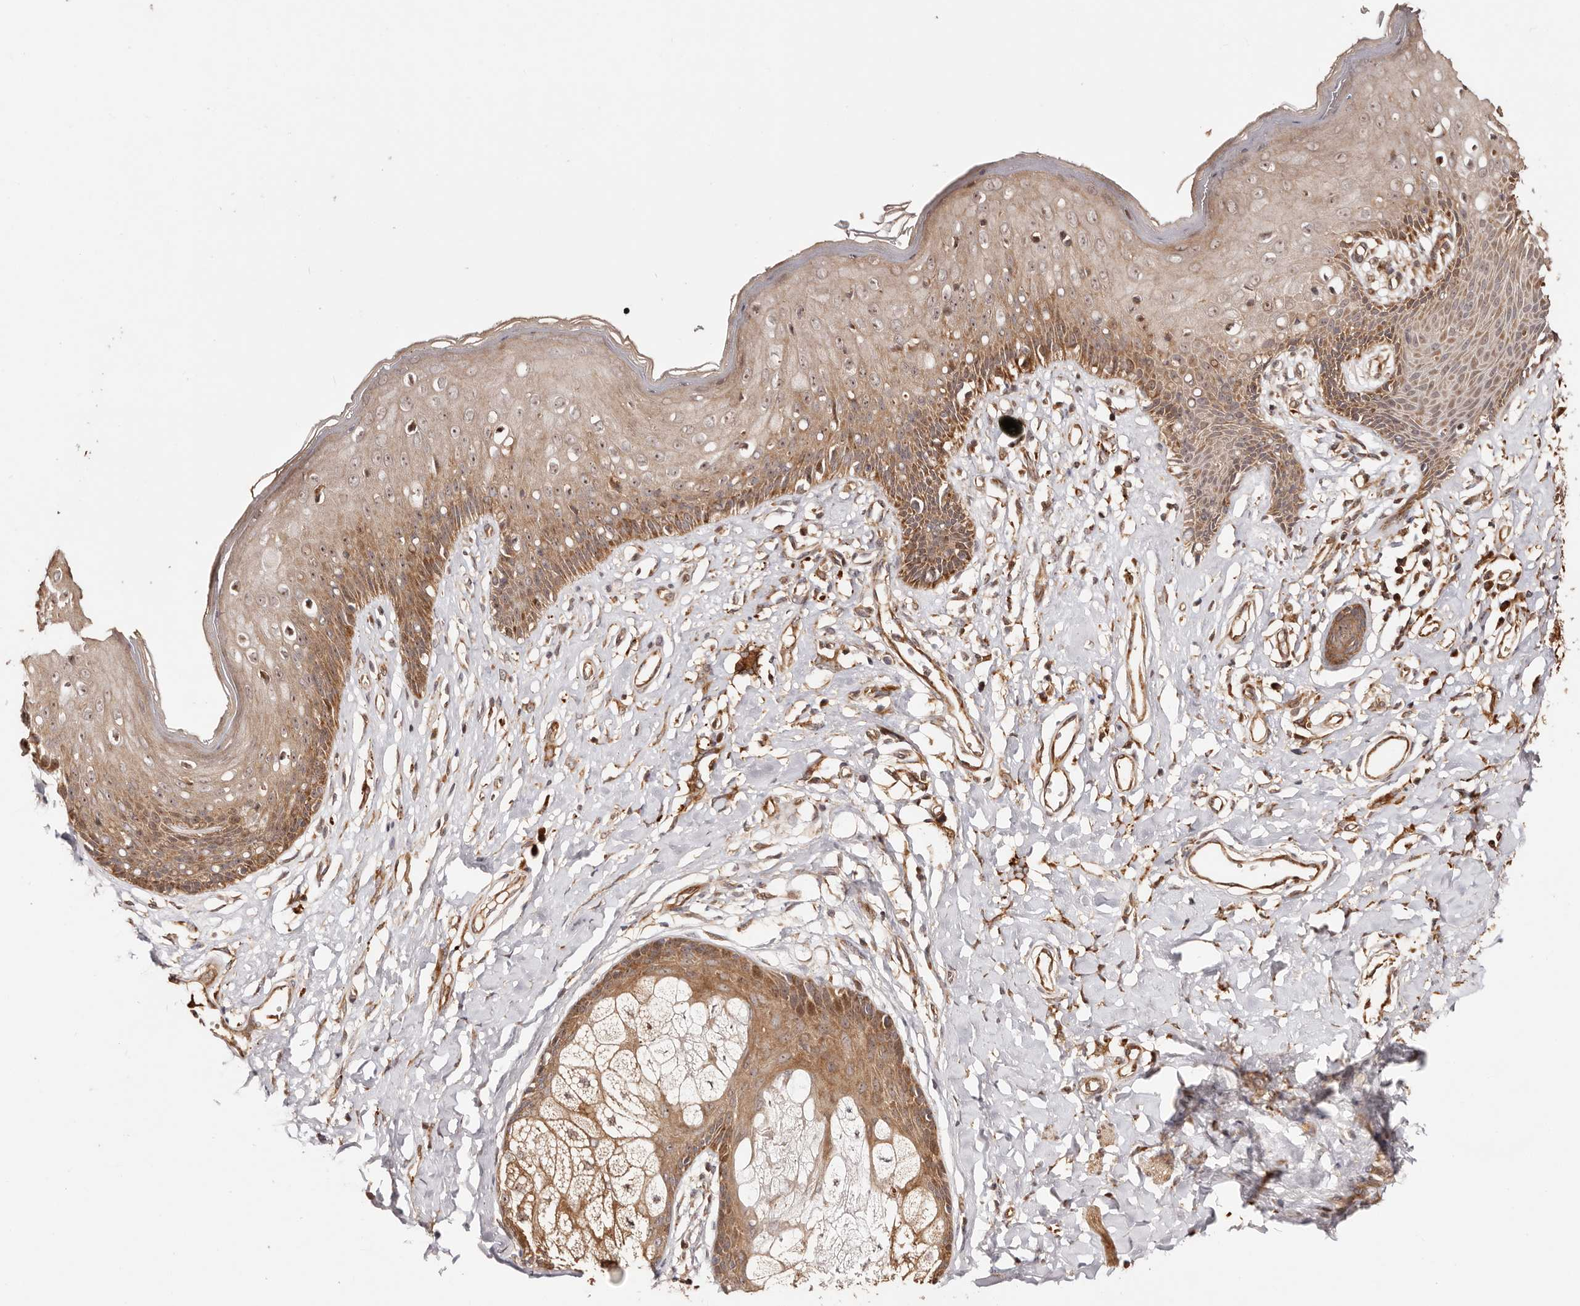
{"staining": {"intensity": "moderate", "quantity": ">75%", "location": "cytoplasmic/membranous,nuclear"}, "tissue": "skin", "cell_type": "Epidermal cells", "image_type": "normal", "snomed": [{"axis": "morphology", "description": "Normal tissue, NOS"}, {"axis": "morphology", "description": "Squamous cell carcinoma, NOS"}, {"axis": "topography", "description": "Vulva"}], "caption": "Skin stained with DAB immunohistochemistry demonstrates medium levels of moderate cytoplasmic/membranous,nuclear positivity in about >75% of epidermal cells.", "gene": "PTPN22", "patient": {"sex": "female", "age": 85}}